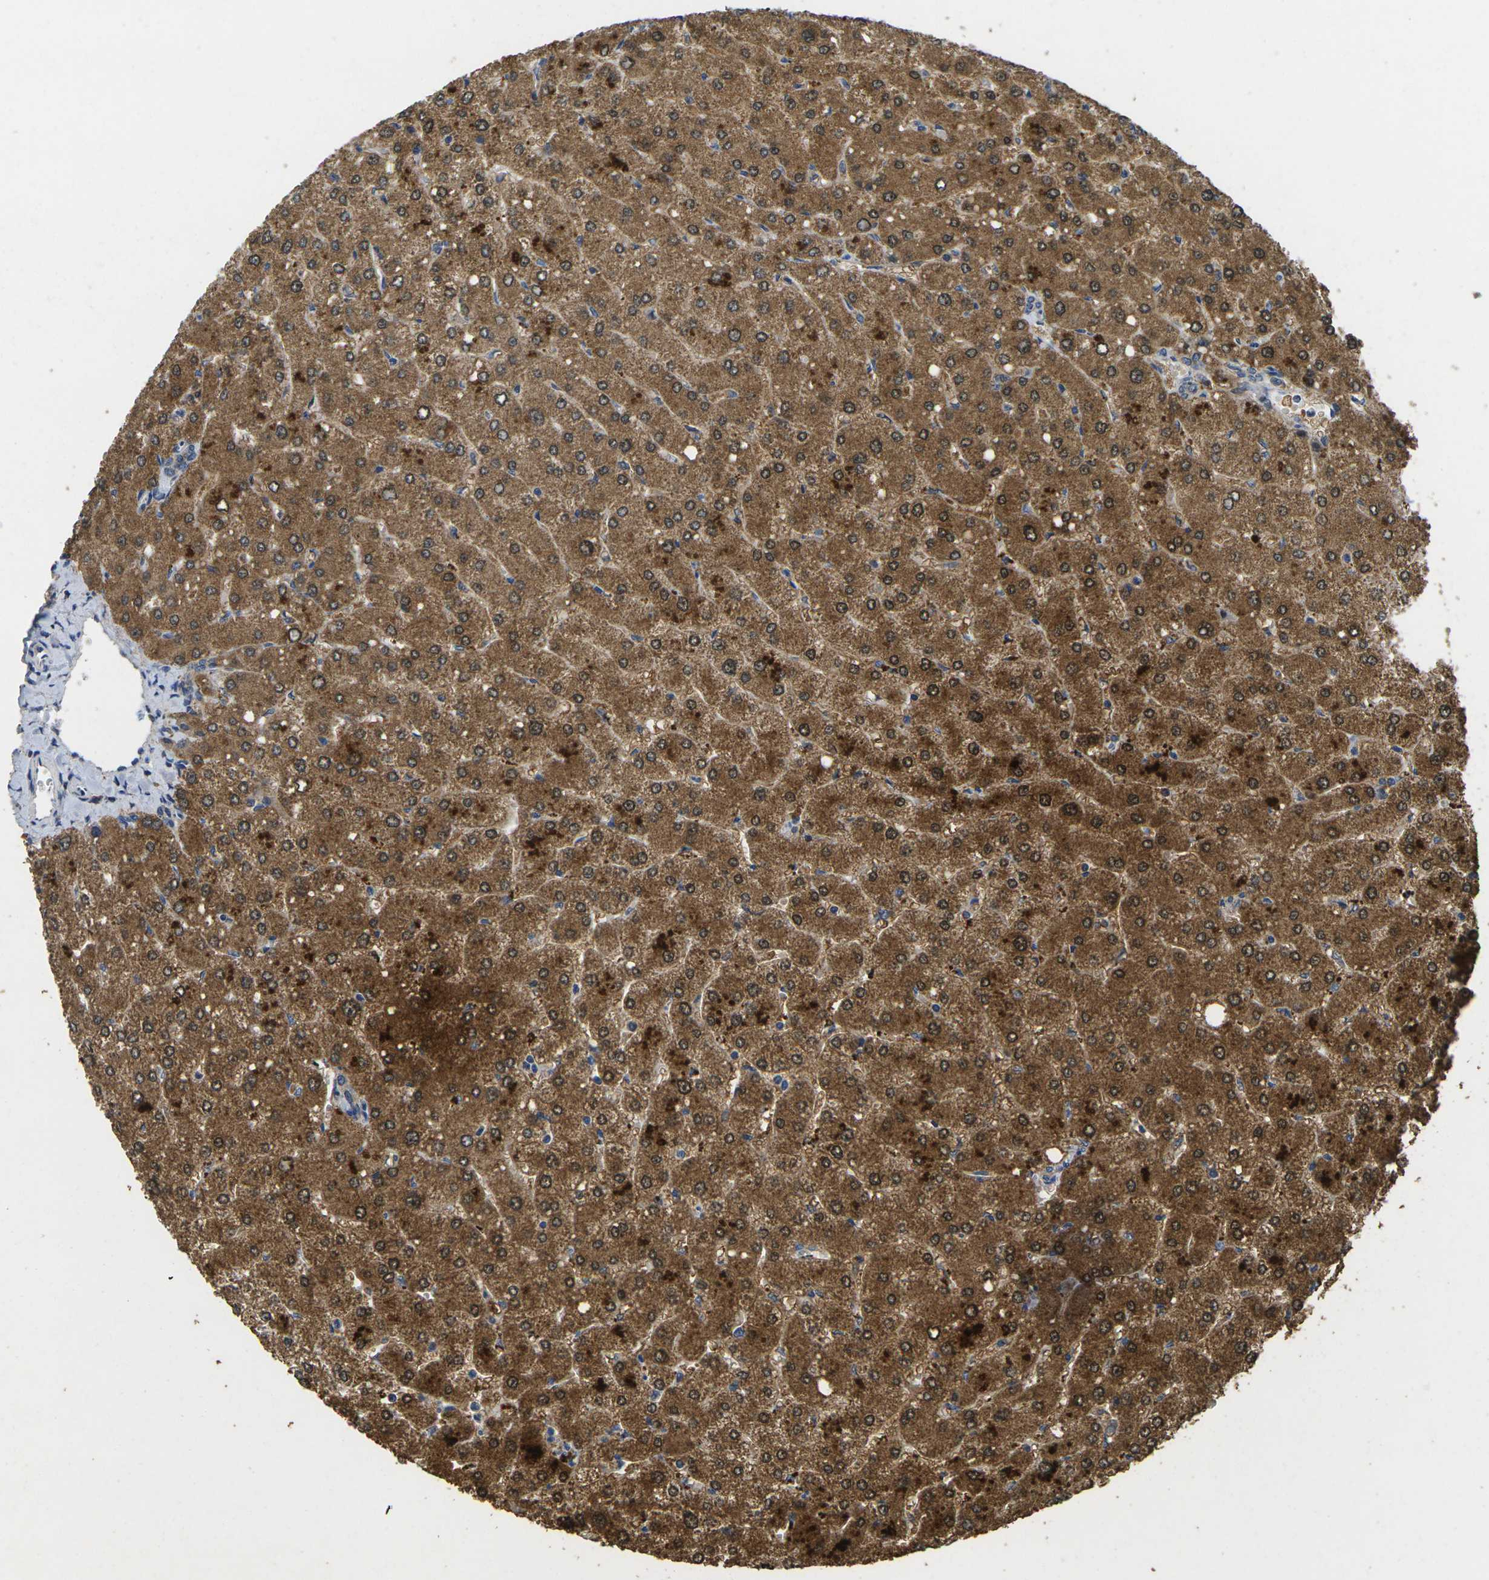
{"staining": {"intensity": "weak", "quantity": ">75%", "location": "cytoplasmic/membranous"}, "tissue": "liver", "cell_type": "Cholangiocytes", "image_type": "normal", "snomed": [{"axis": "morphology", "description": "Normal tissue, NOS"}, {"axis": "topography", "description": "Liver"}], "caption": "Protein staining of benign liver reveals weak cytoplasmic/membranous staining in approximately >75% of cholangiocytes. Using DAB (3,3'-diaminobenzidine) (brown) and hematoxylin (blue) stains, captured at high magnification using brightfield microscopy.", "gene": "MAPK11", "patient": {"sex": "male", "age": 55}}